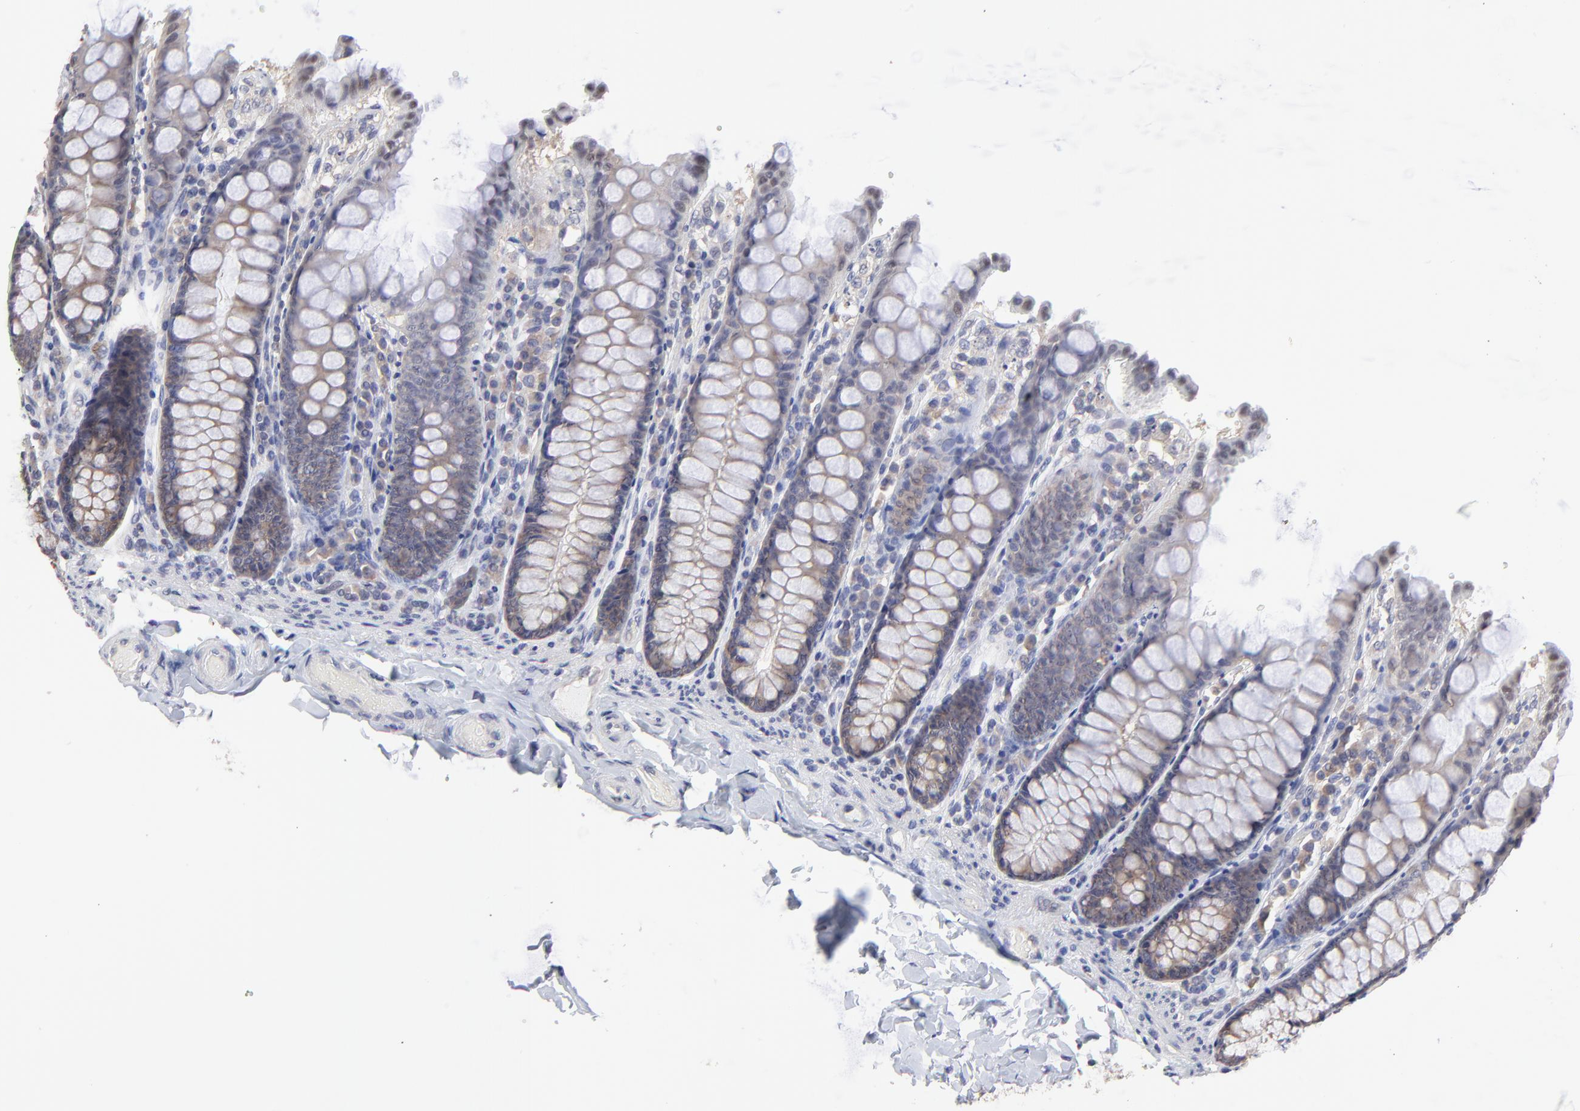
{"staining": {"intensity": "negative", "quantity": "none", "location": "none"}, "tissue": "colon", "cell_type": "Endothelial cells", "image_type": "normal", "snomed": [{"axis": "morphology", "description": "Normal tissue, NOS"}, {"axis": "topography", "description": "Colon"}], "caption": "Immunohistochemistry photomicrograph of unremarkable human colon stained for a protein (brown), which demonstrates no positivity in endothelial cells. (DAB immunohistochemistry (IHC) visualized using brightfield microscopy, high magnification).", "gene": "CCT2", "patient": {"sex": "female", "age": 61}}